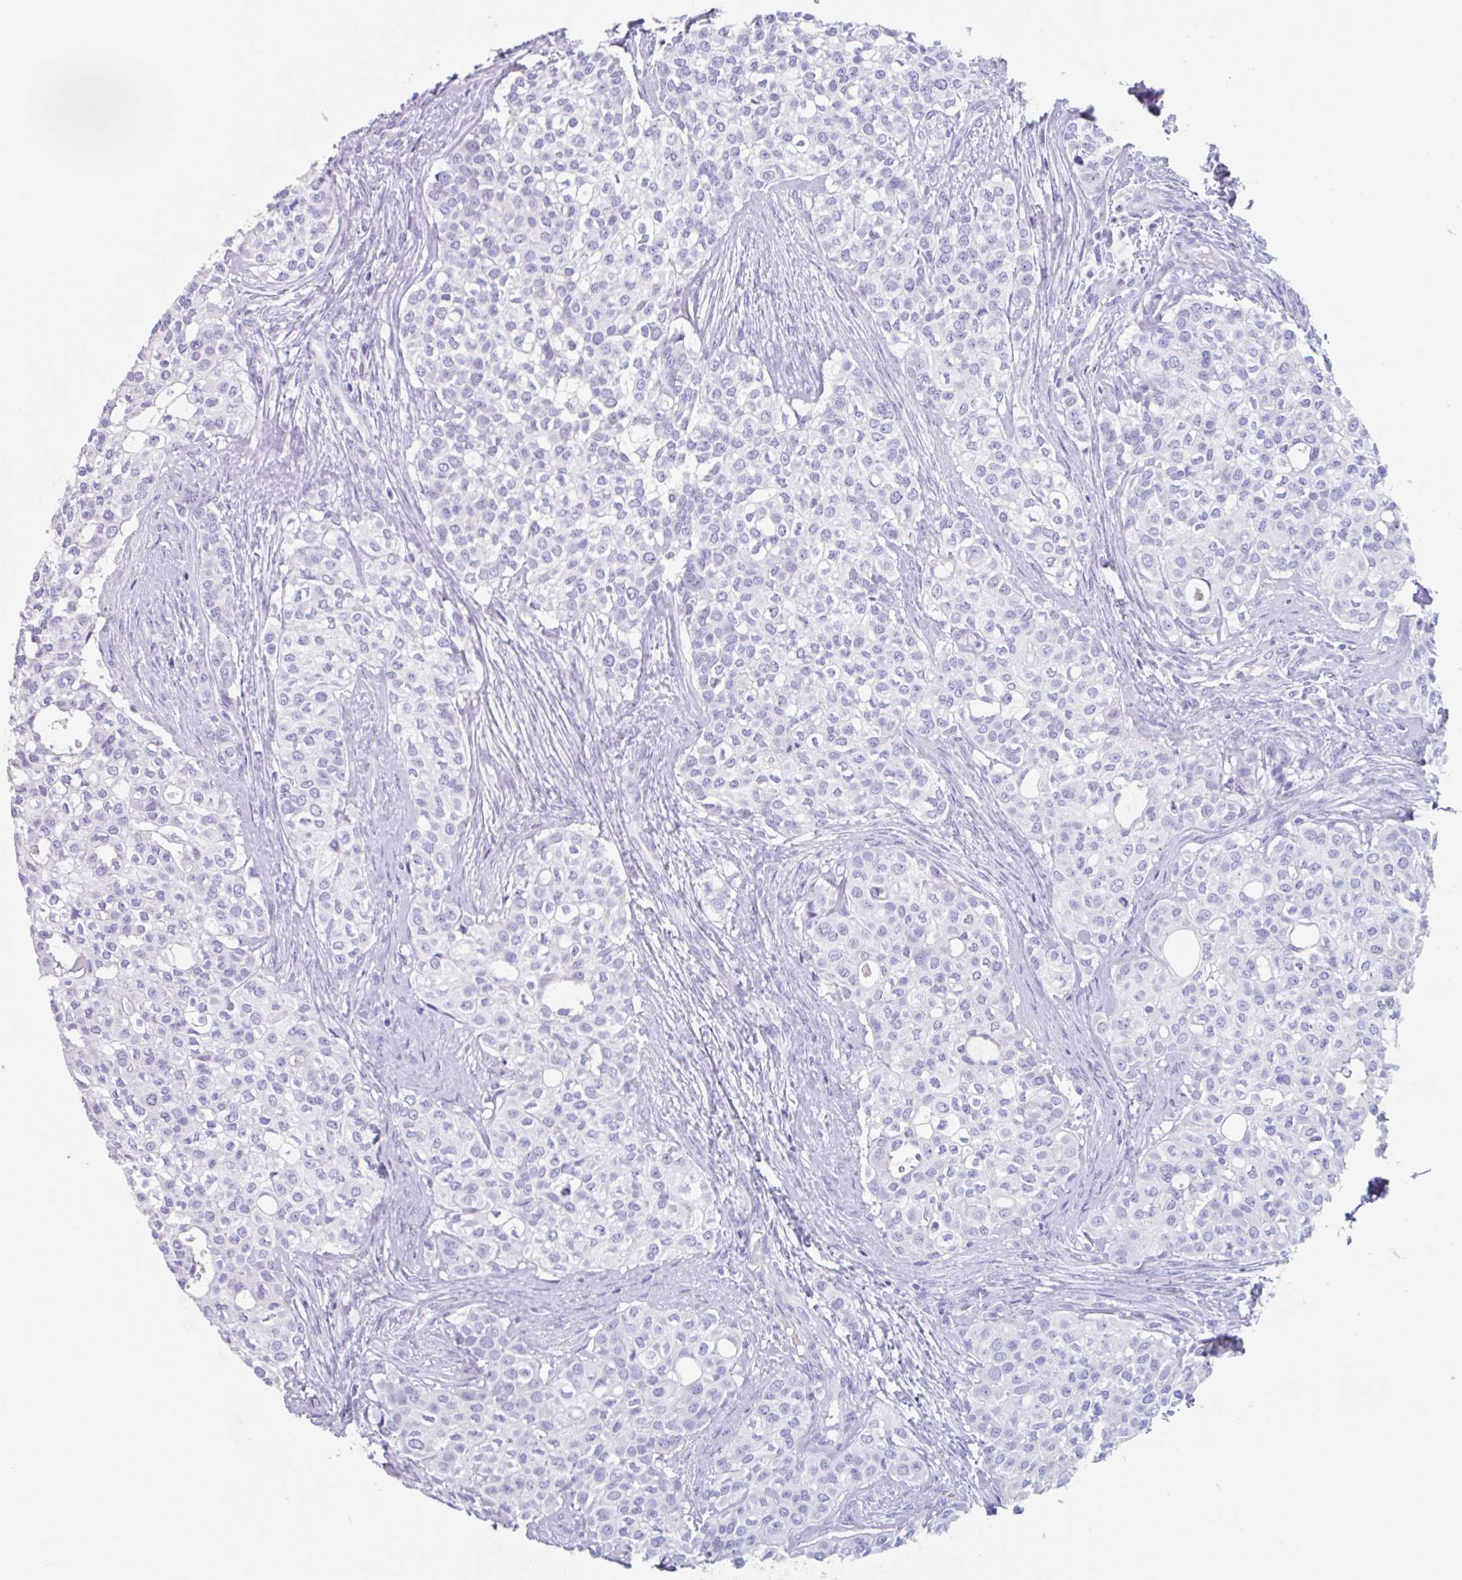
{"staining": {"intensity": "negative", "quantity": "none", "location": "none"}, "tissue": "head and neck cancer", "cell_type": "Tumor cells", "image_type": "cancer", "snomed": [{"axis": "morphology", "description": "Adenocarcinoma, NOS"}, {"axis": "topography", "description": "Head-Neck"}], "caption": "Immunohistochemistry (IHC) photomicrograph of head and neck cancer stained for a protein (brown), which reveals no staining in tumor cells.", "gene": "EMC4", "patient": {"sex": "male", "age": 81}}